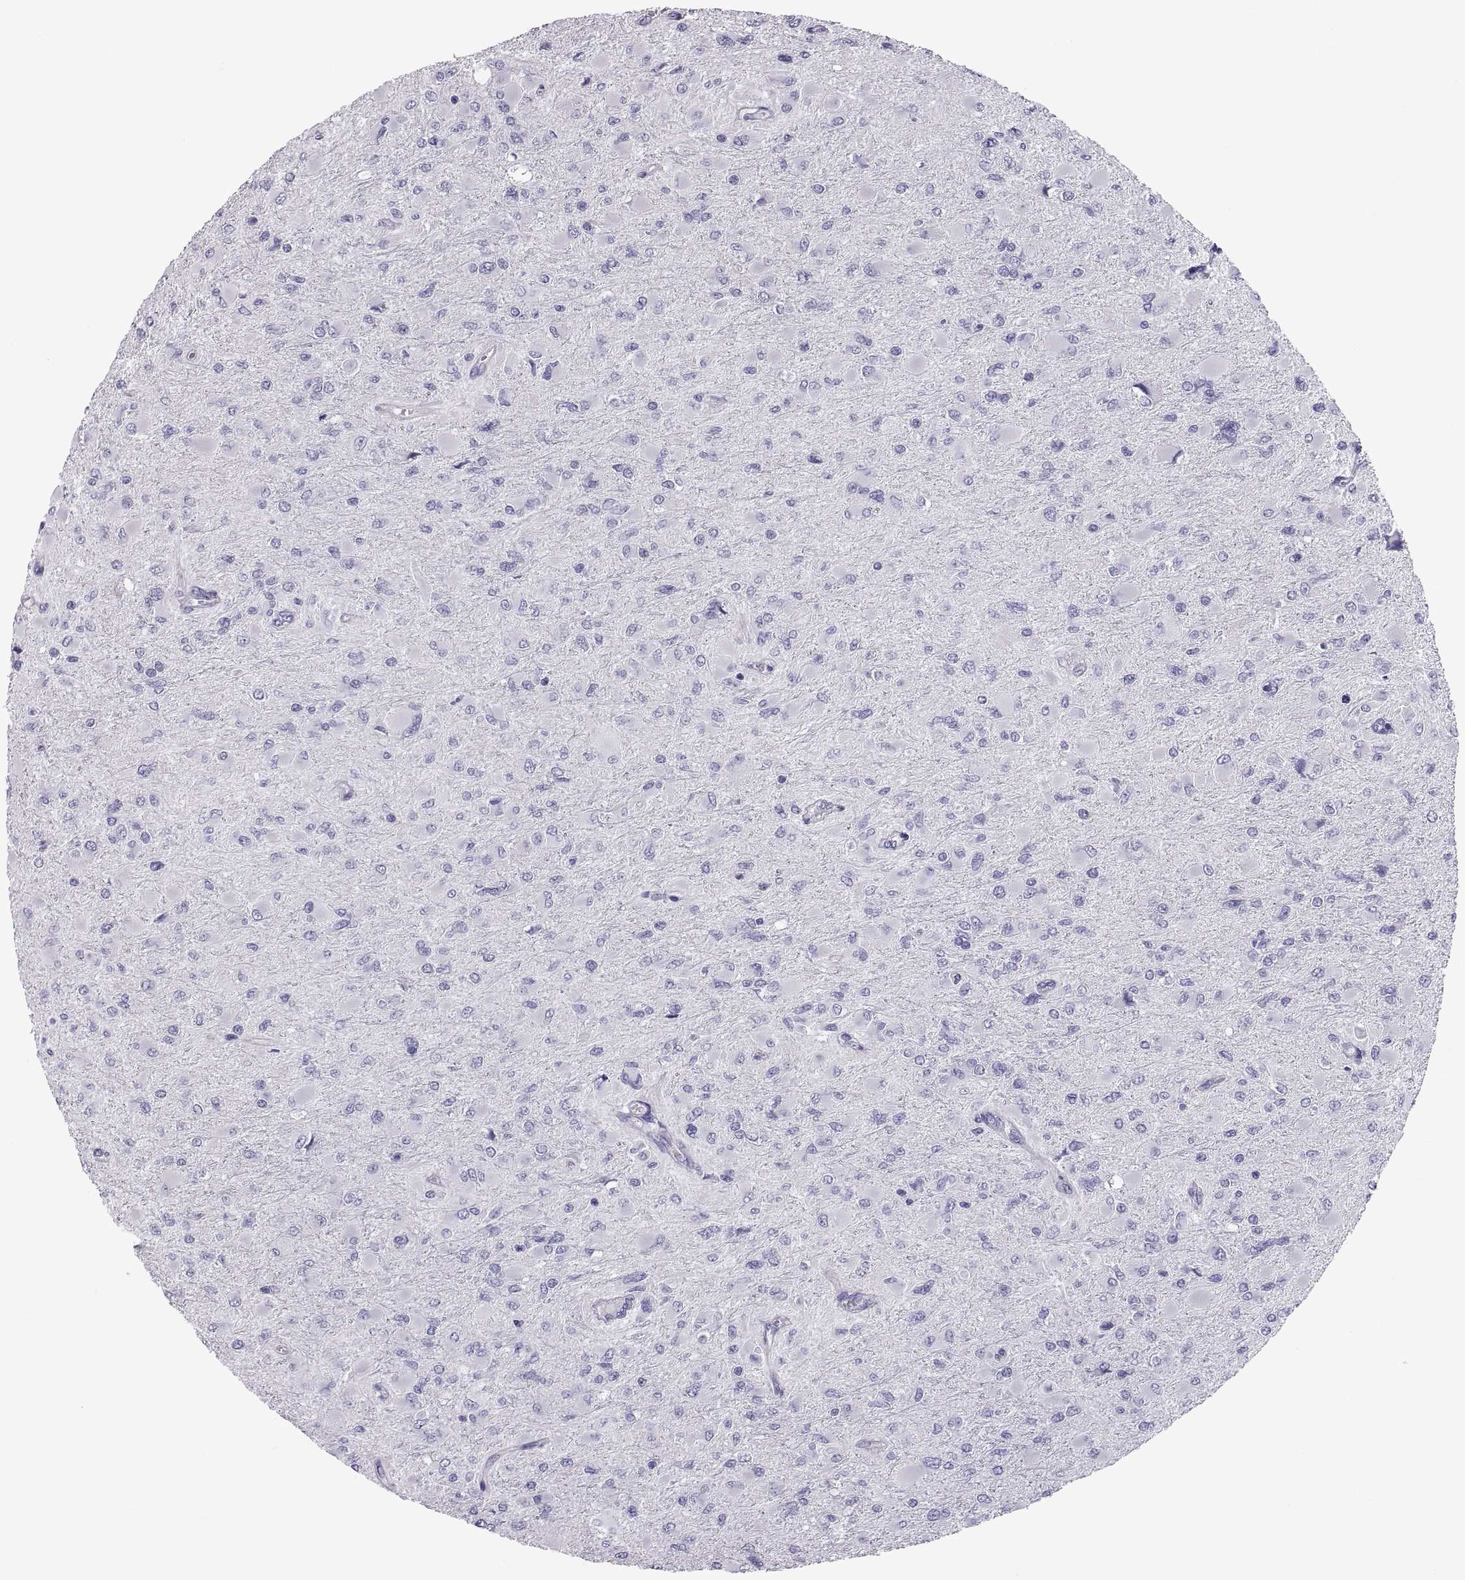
{"staining": {"intensity": "negative", "quantity": "none", "location": "none"}, "tissue": "glioma", "cell_type": "Tumor cells", "image_type": "cancer", "snomed": [{"axis": "morphology", "description": "Glioma, malignant, High grade"}, {"axis": "topography", "description": "Cerebral cortex"}], "caption": "Histopathology image shows no significant protein positivity in tumor cells of malignant glioma (high-grade).", "gene": "RNASE12", "patient": {"sex": "female", "age": 36}}